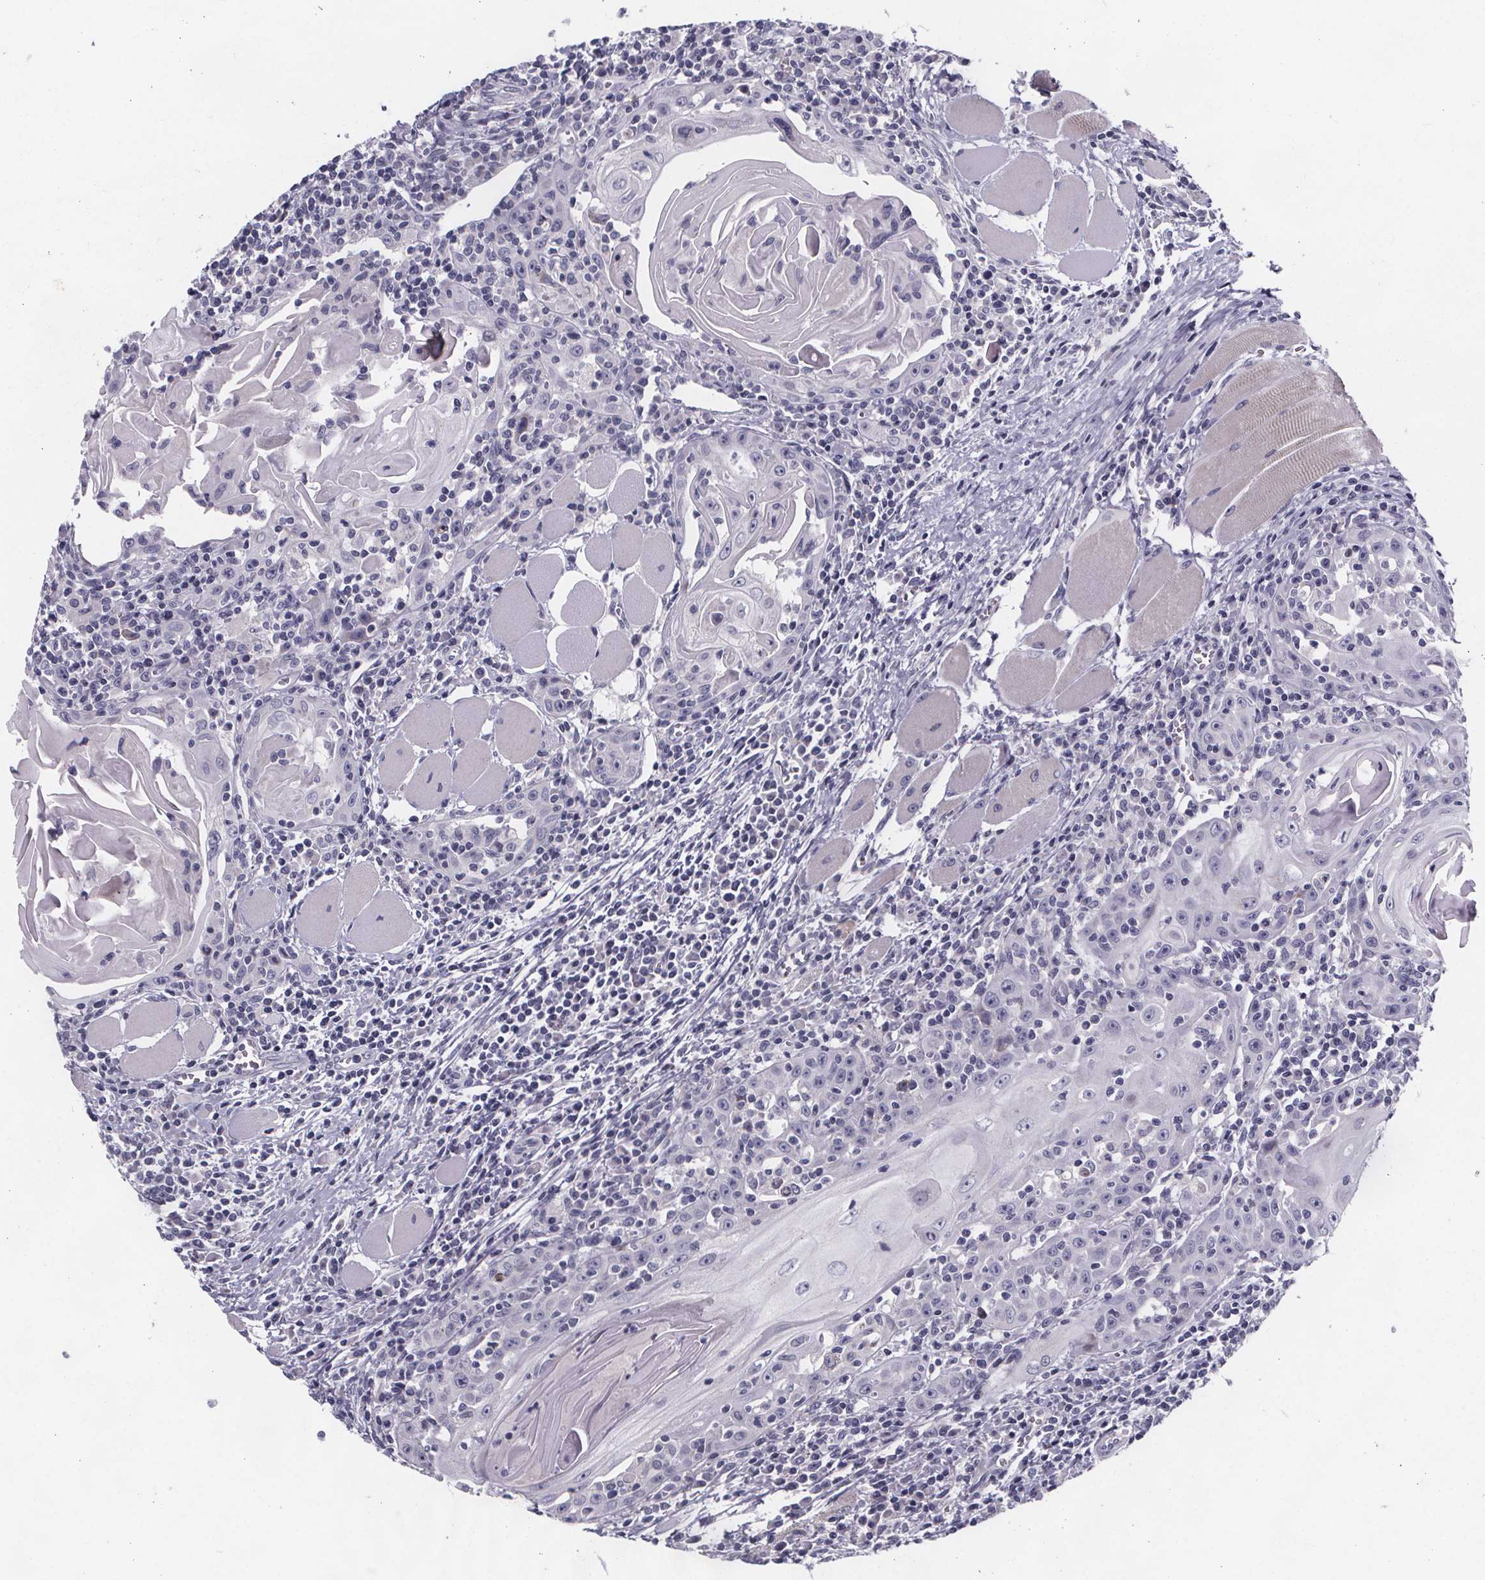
{"staining": {"intensity": "negative", "quantity": "none", "location": "none"}, "tissue": "head and neck cancer", "cell_type": "Tumor cells", "image_type": "cancer", "snomed": [{"axis": "morphology", "description": "Normal tissue, NOS"}, {"axis": "morphology", "description": "Squamous cell carcinoma, NOS"}, {"axis": "topography", "description": "Oral tissue"}, {"axis": "topography", "description": "Head-Neck"}], "caption": "Tumor cells are negative for brown protein staining in head and neck squamous cell carcinoma.", "gene": "PAH", "patient": {"sex": "male", "age": 52}}